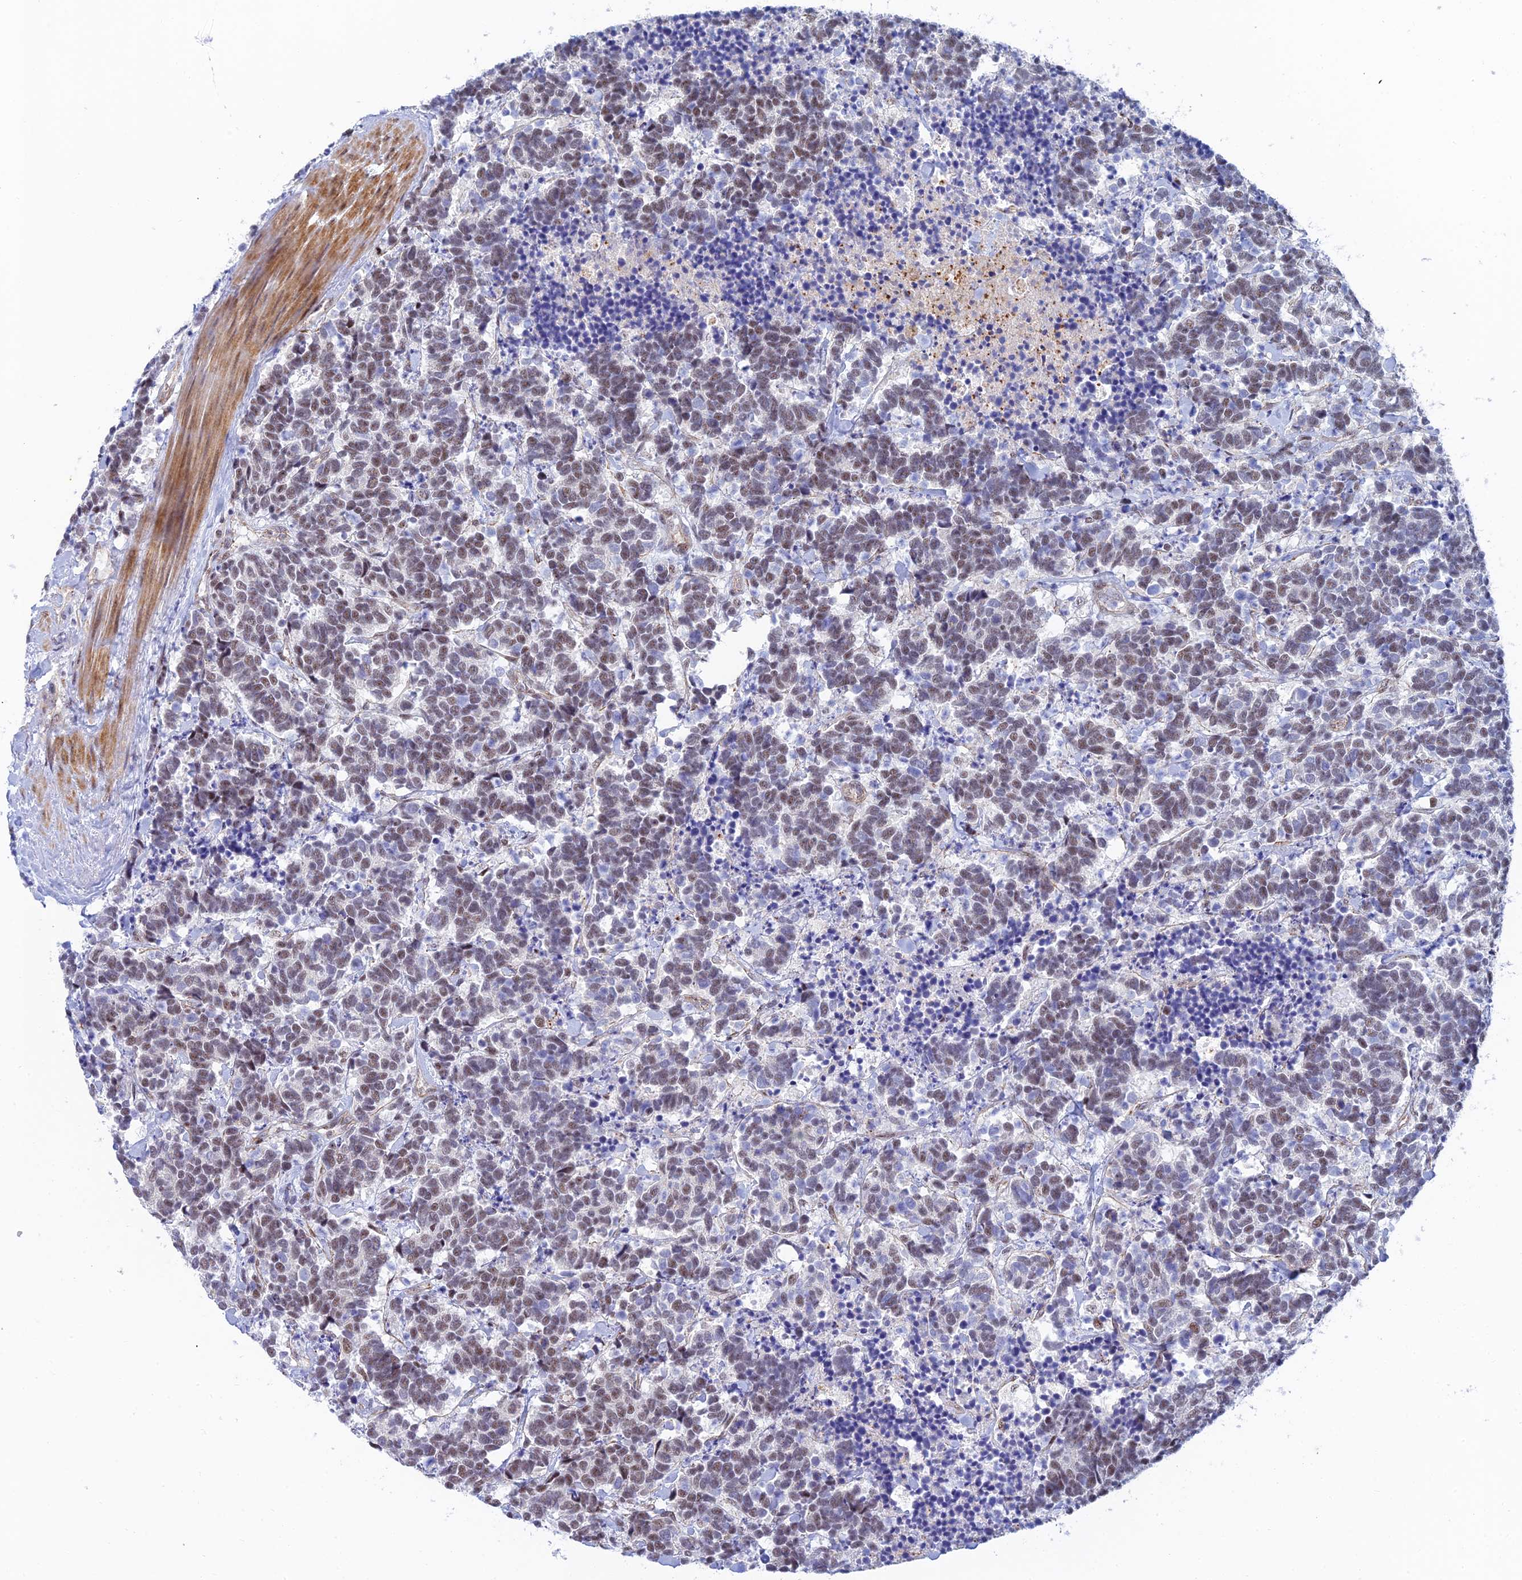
{"staining": {"intensity": "weak", "quantity": ">75%", "location": "nuclear"}, "tissue": "carcinoid", "cell_type": "Tumor cells", "image_type": "cancer", "snomed": [{"axis": "morphology", "description": "Carcinoma, NOS"}, {"axis": "morphology", "description": "Carcinoid, malignant, NOS"}, {"axis": "topography", "description": "Prostate"}], "caption": "Carcinoid was stained to show a protein in brown. There is low levels of weak nuclear staining in about >75% of tumor cells.", "gene": "CFAP92", "patient": {"sex": "male", "age": 57}}